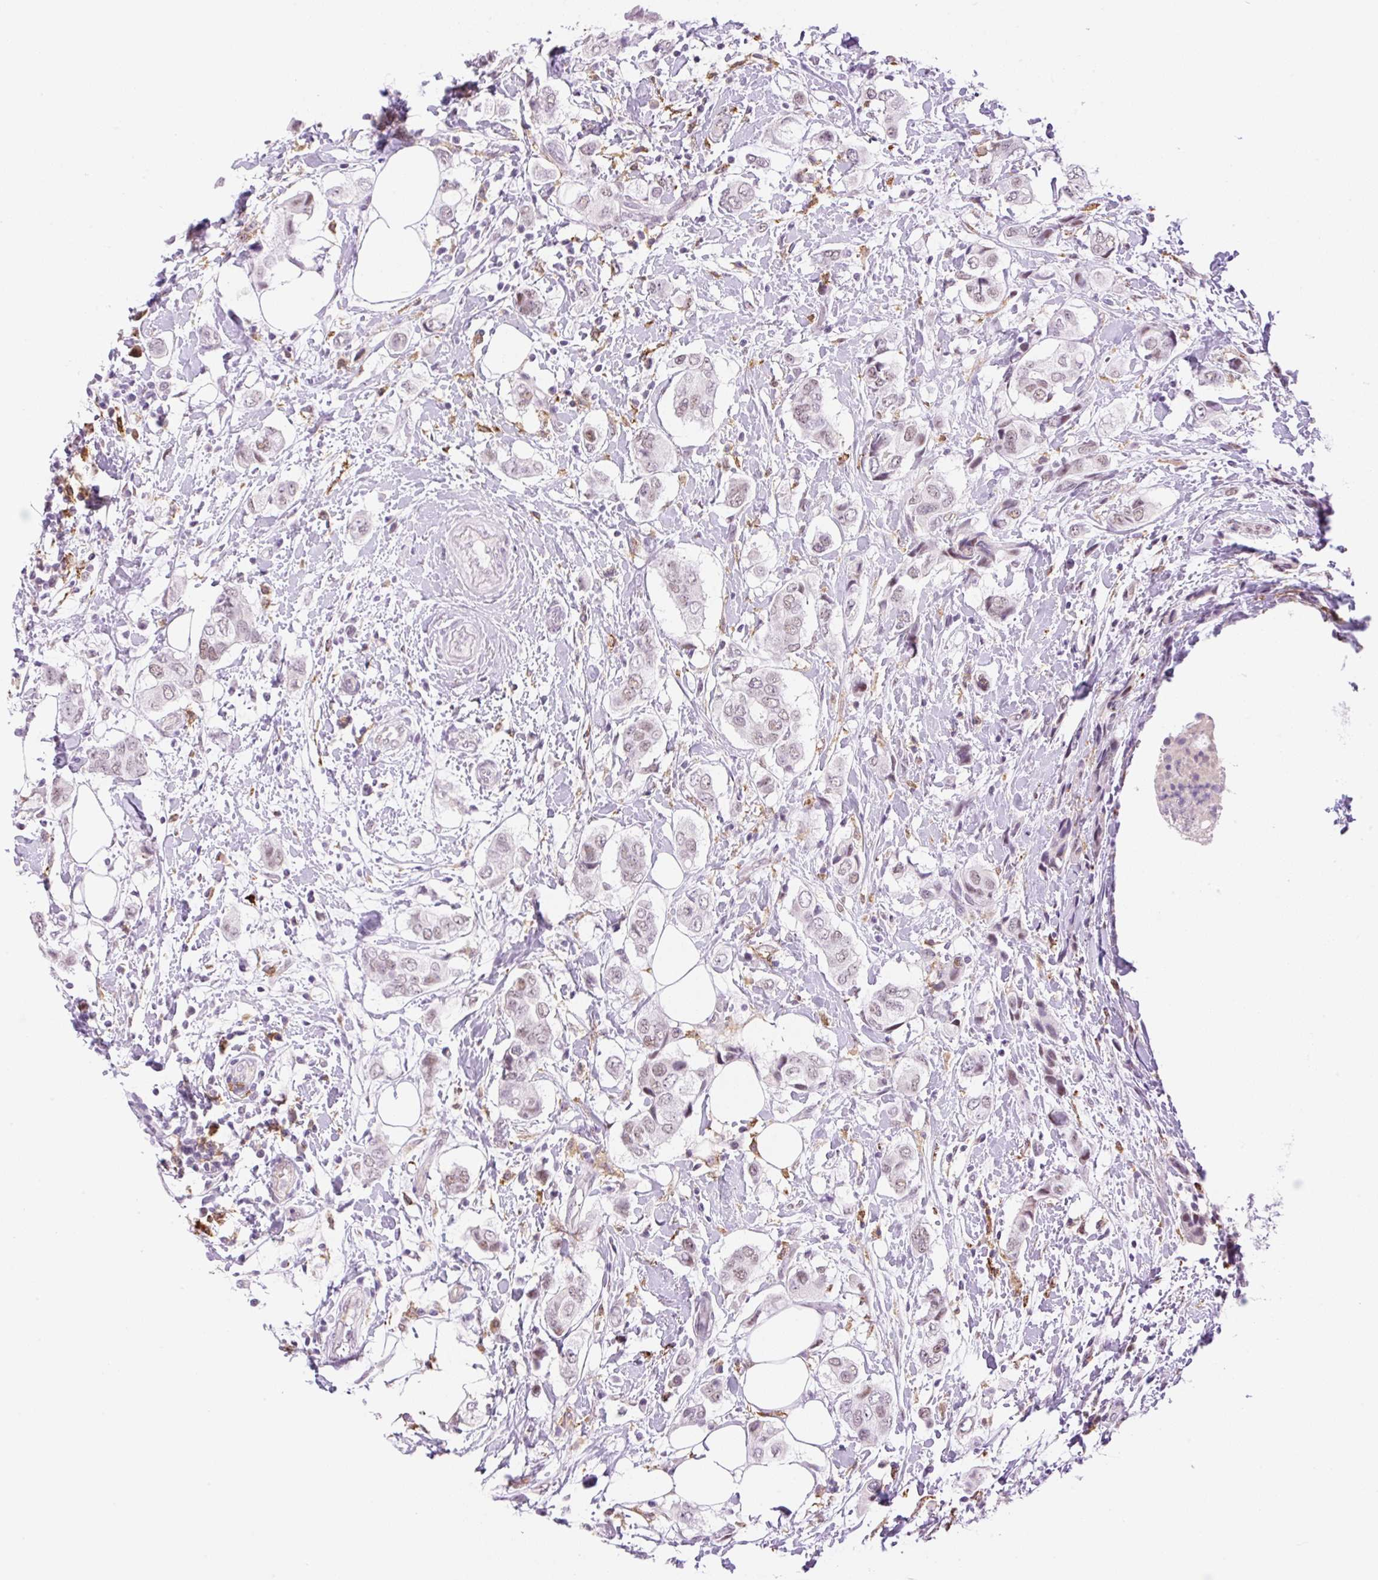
{"staining": {"intensity": "weak", "quantity": ">75%", "location": "nuclear"}, "tissue": "breast cancer", "cell_type": "Tumor cells", "image_type": "cancer", "snomed": [{"axis": "morphology", "description": "Lobular carcinoma"}, {"axis": "topography", "description": "Breast"}], "caption": "A histopathology image of breast cancer stained for a protein demonstrates weak nuclear brown staining in tumor cells.", "gene": "PALM3", "patient": {"sex": "female", "age": 51}}